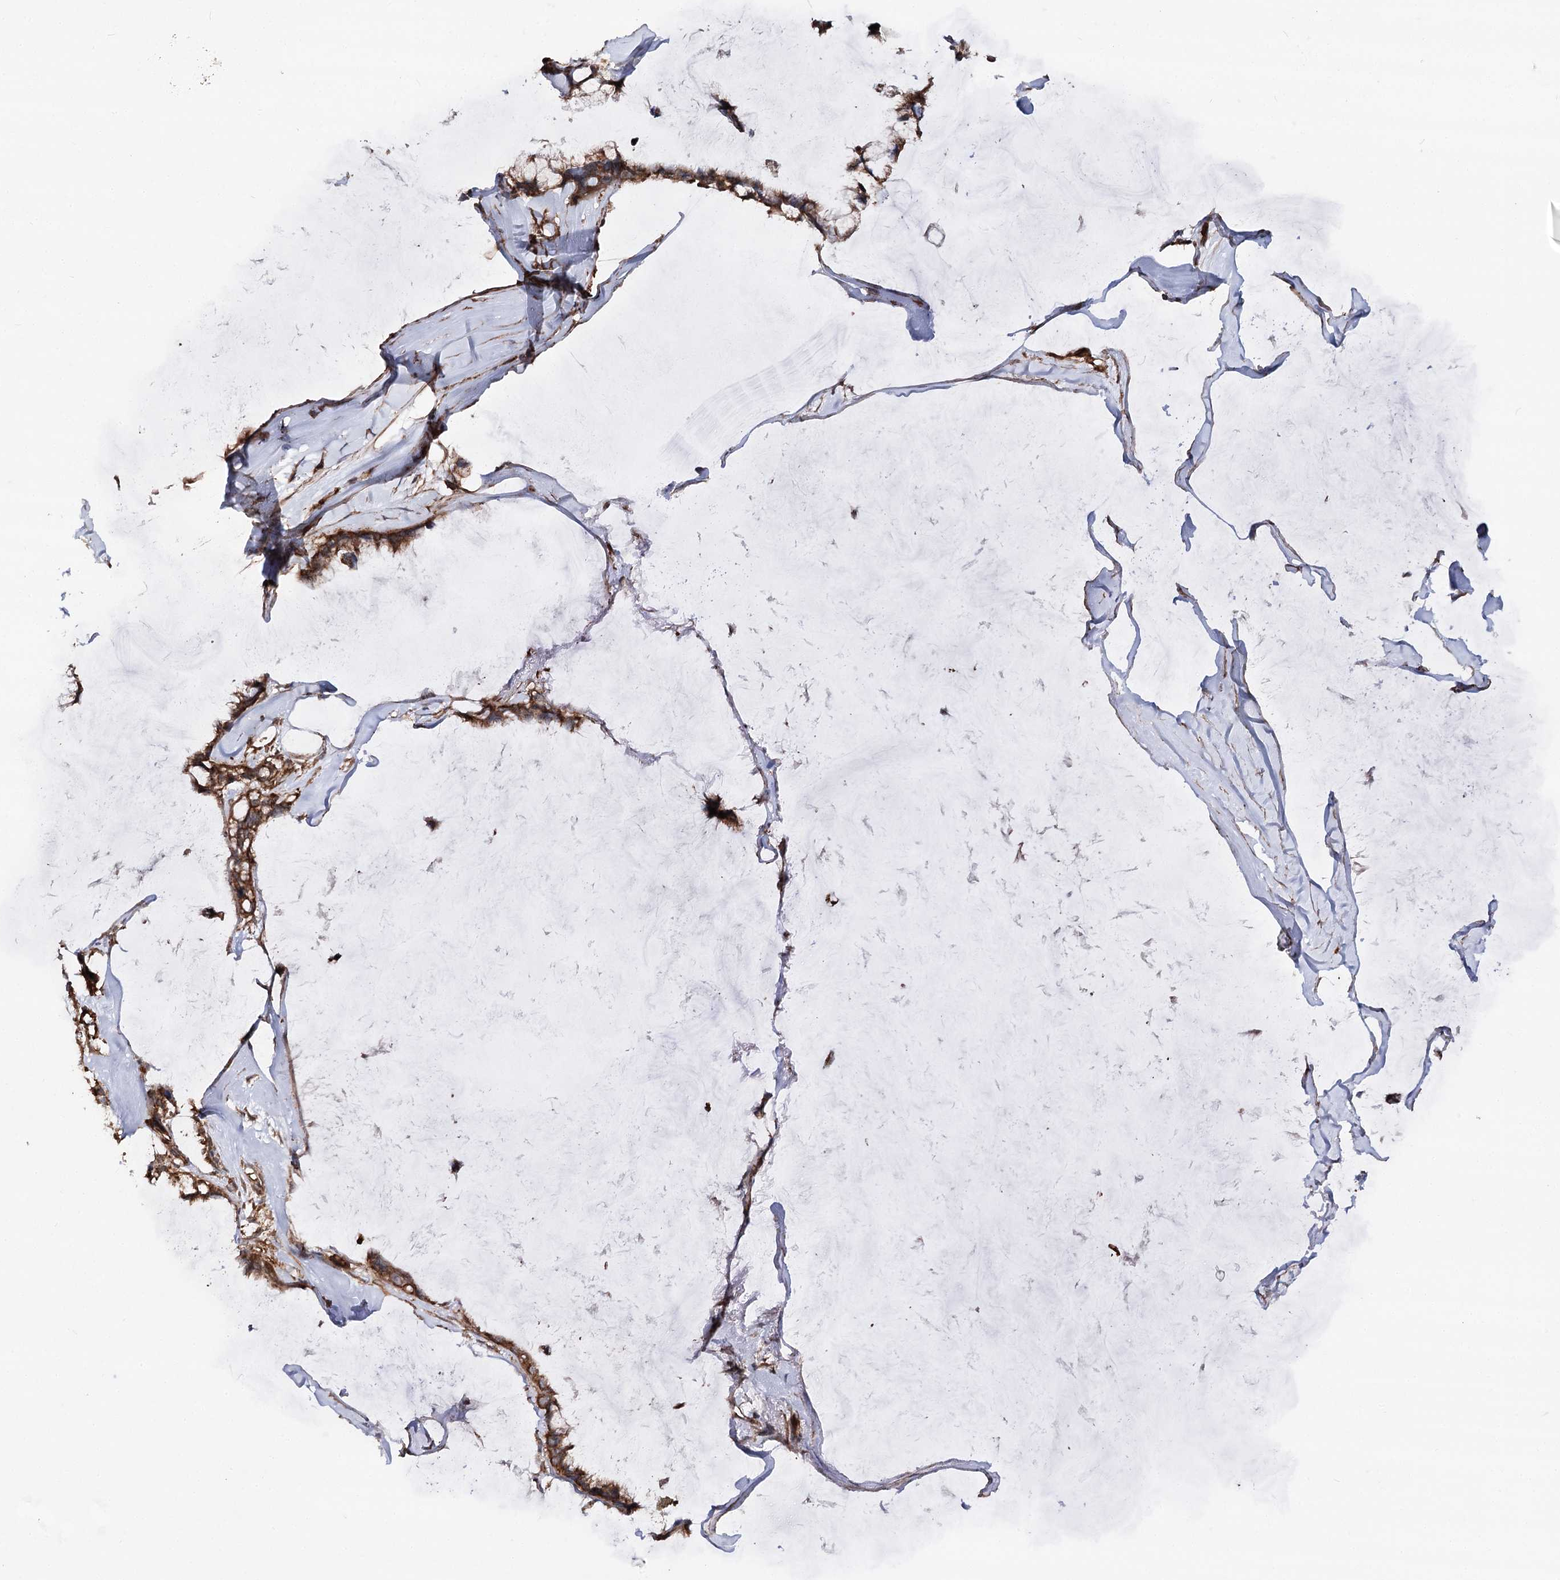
{"staining": {"intensity": "strong", "quantity": ">75%", "location": "cytoplasmic/membranous"}, "tissue": "ovarian cancer", "cell_type": "Tumor cells", "image_type": "cancer", "snomed": [{"axis": "morphology", "description": "Cystadenocarcinoma, mucinous, NOS"}, {"axis": "topography", "description": "Ovary"}], "caption": "Ovarian mucinous cystadenocarcinoma tissue shows strong cytoplasmic/membranous expression in approximately >75% of tumor cells The staining was performed using DAB (3,3'-diaminobenzidine) to visualize the protein expression in brown, while the nuclei were stained in blue with hematoxylin (Magnification: 20x).", "gene": "FGFR1OP2", "patient": {"sex": "female", "age": 39}}